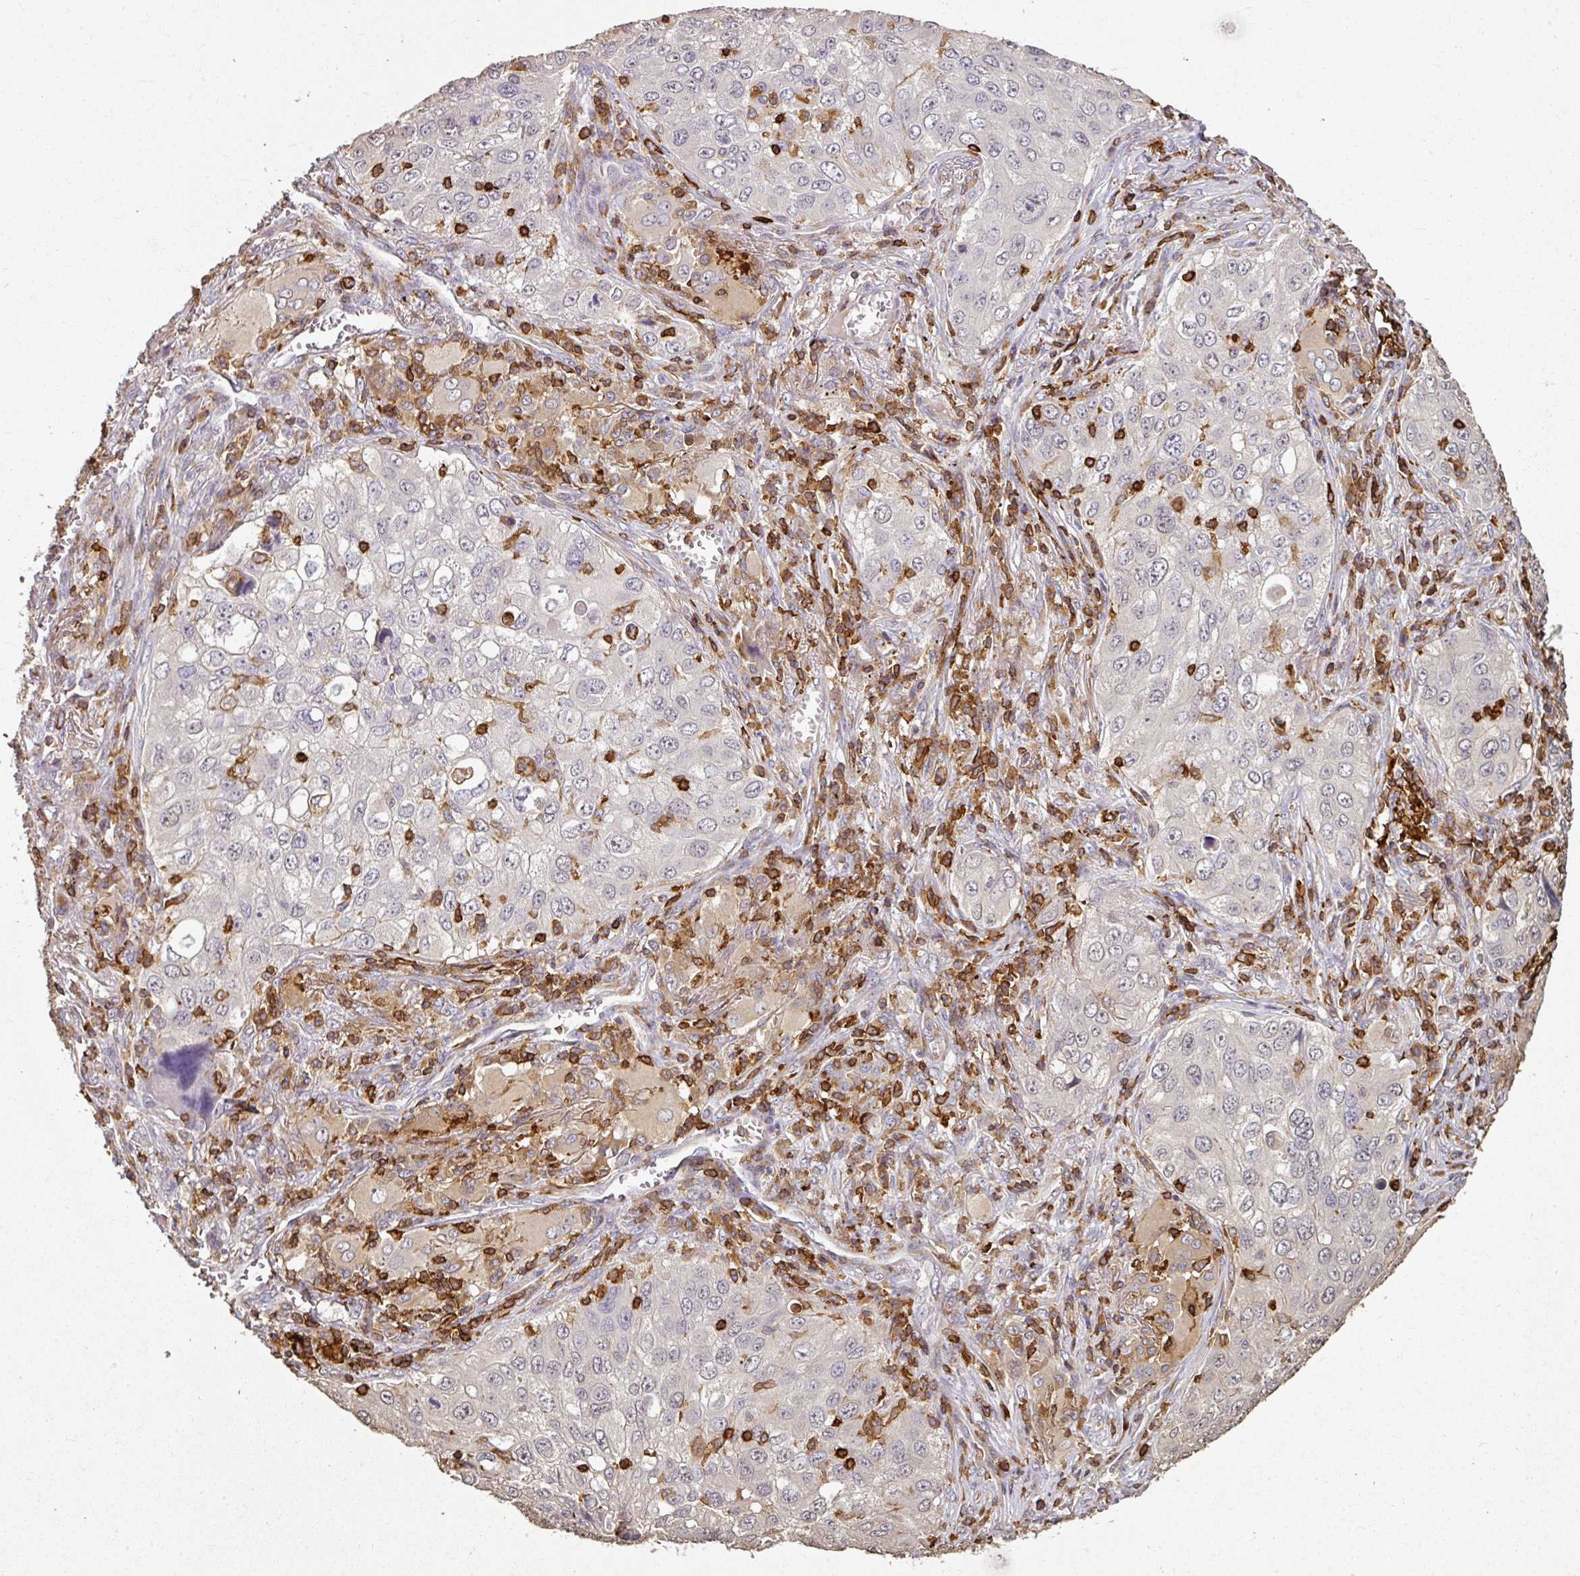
{"staining": {"intensity": "negative", "quantity": "none", "location": "none"}, "tissue": "lung cancer", "cell_type": "Tumor cells", "image_type": "cancer", "snomed": [{"axis": "morphology", "description": "Adenocarcinoma, NOS"}, {"axis": "morphology", "description": "Adenocarcinoma, metastatic, NOS"}, {"axis": "topography", "description": "Lymph node"}, {"axis": "topography", "description": "Lung"}], "caption": "There is no significant expression in tumor cells of lung cancer. (DAB (3,3'-diaminobenzidine) IHC, high magnification).", "gene": "OLFML2B", "patient": {"sex": "female", "age": 42}}